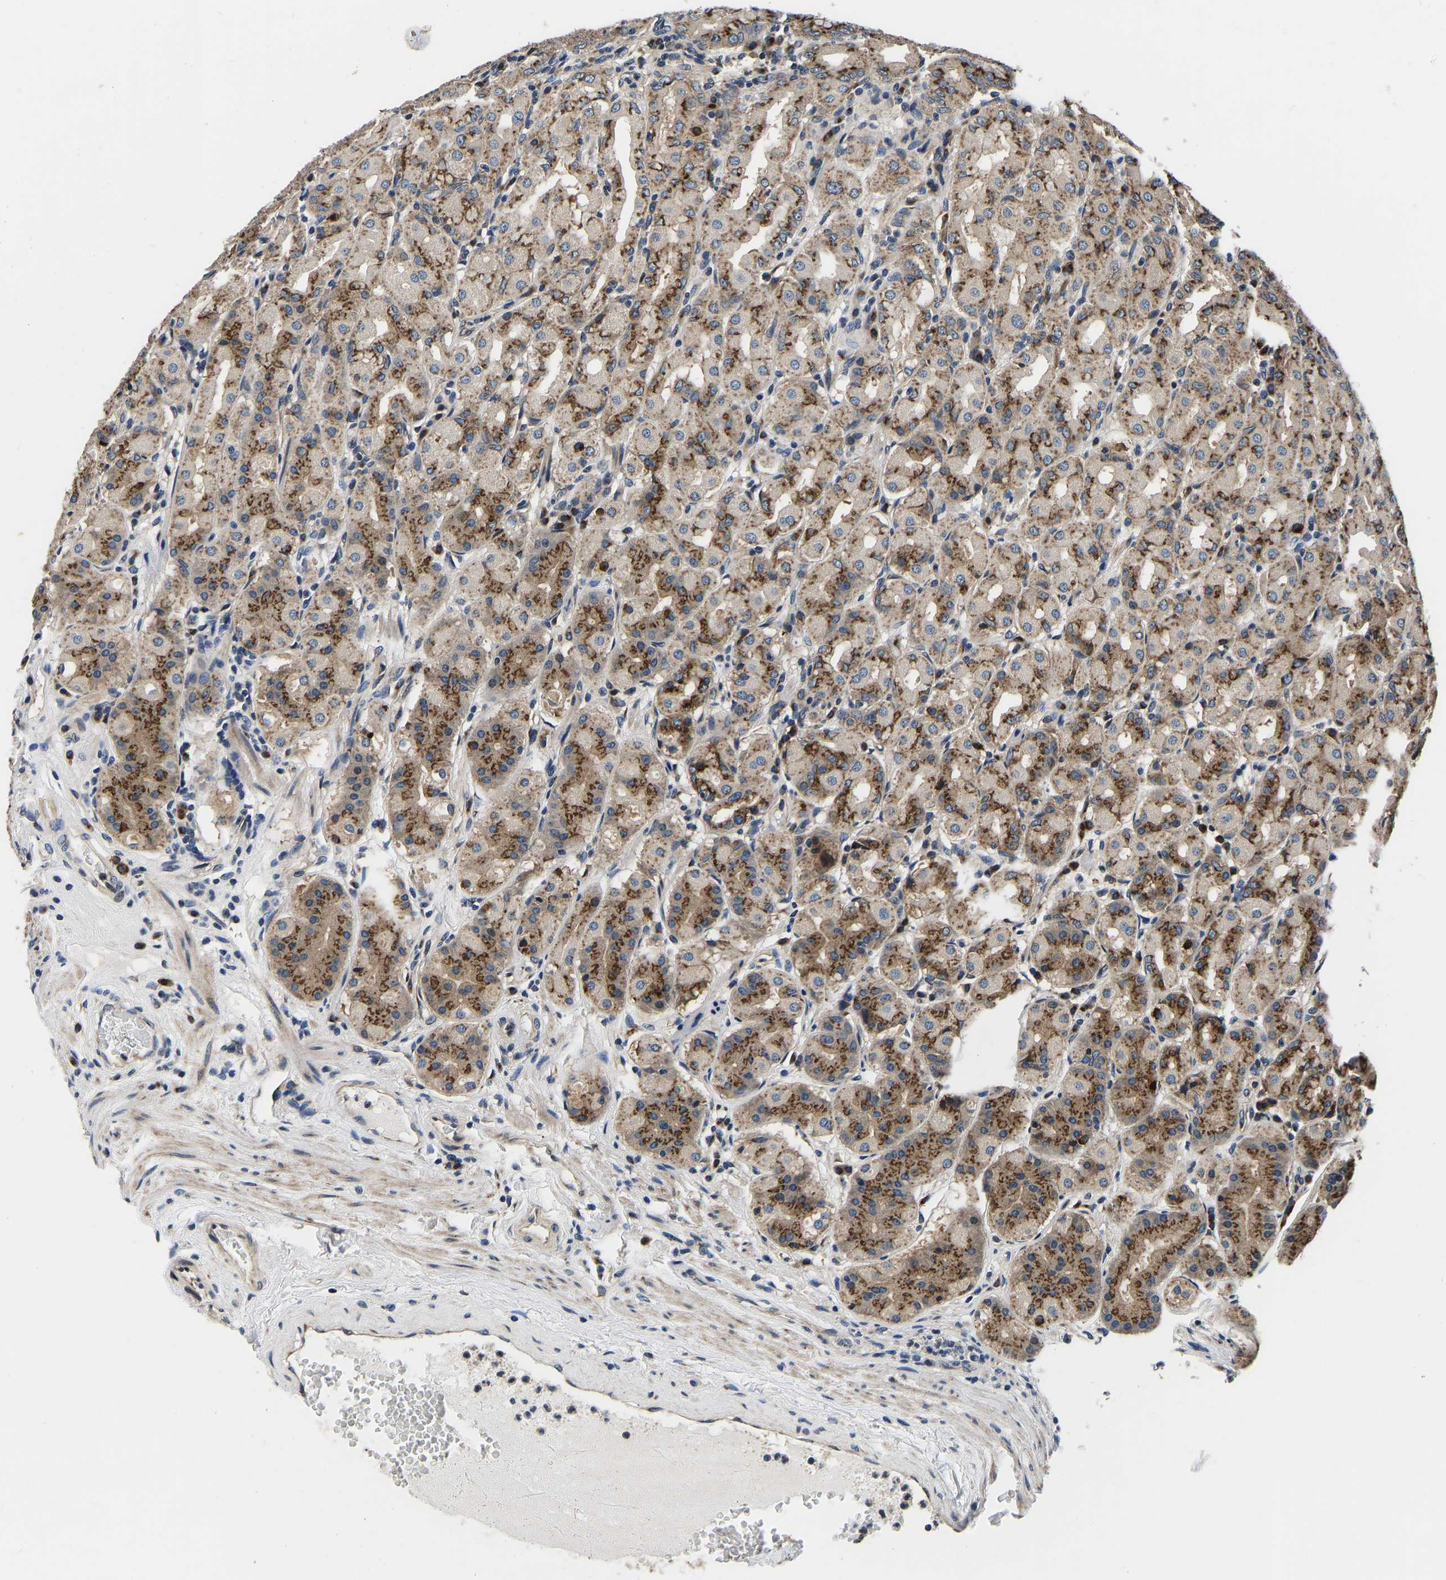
{"staining": {"intensity": "strong", "quantity": ">75%", "location": "cytoplasmic/membranous"}, "tissue": "stomach", "cell_type": "Glandular cells", "image_type": "normal", "snomed": [{"axis": "morphology", "description": "Normal tissue, NOS"}, {"axis": "topography", "description": "Stomach"}, {"axis": "topography", "description": "Stomach, lower"}], "caption": "Stomach was stained to show a protein in brown. There is high levels of strong cytoplasmic/membranous expression in approximately >75% of glandular cells. The staining is performed using DAB brown chromogen to label protein expression. The nuclei are counter-stained blue using hematoxylin.", "gene": "RABAC1", "patient": {"sex": "female", "age": 56}}